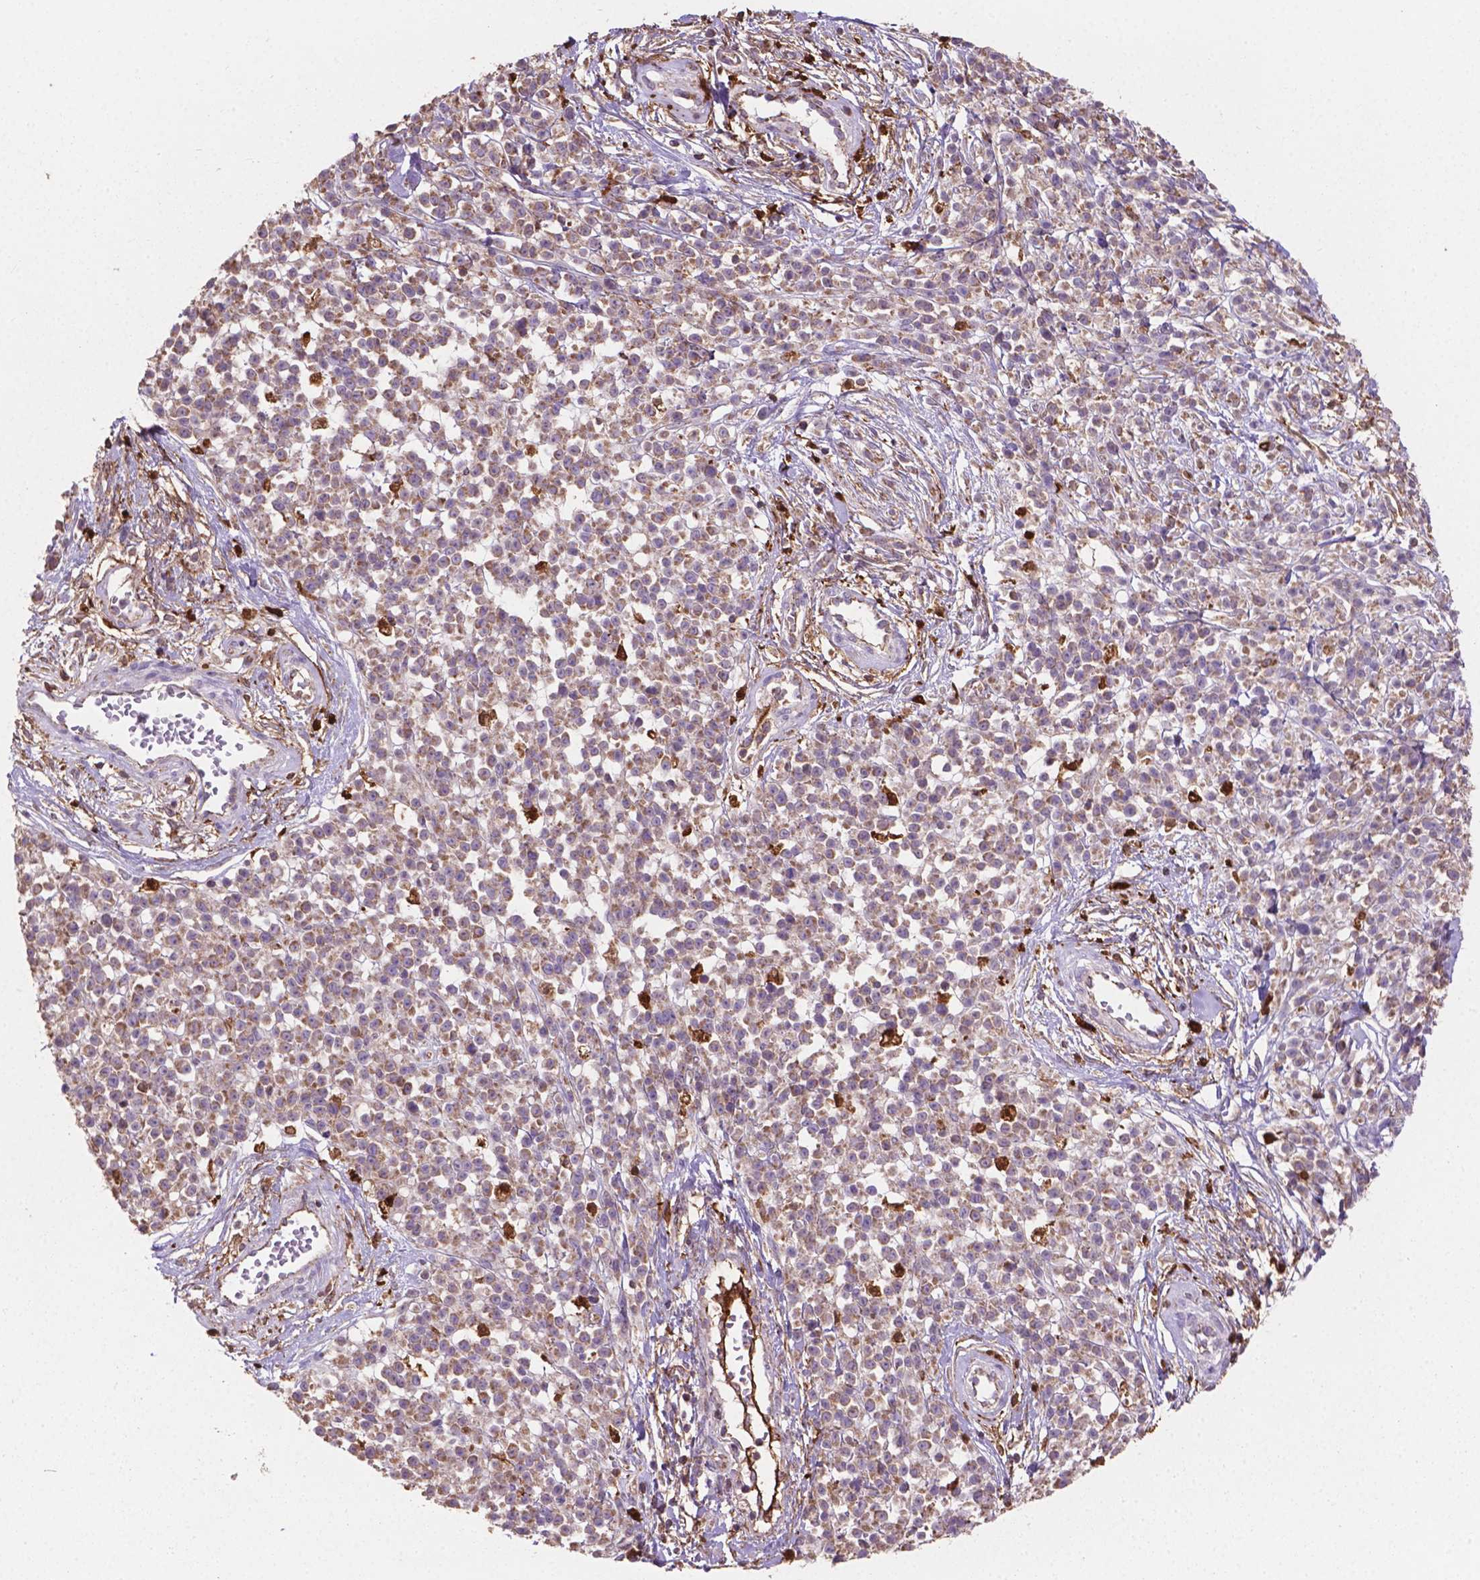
{"staining": {"intensity": "weak", "quantity": ">75%", "location": "cytoplasmic/membranous"}, "tissue": "melanoma", "cell_type": "Tumor cells", "image_type": "cancer", "snomed": [{"axis": "morphology", "description": "Malignant melanoma, NOS"}, {"axis": "topography", "description": "Skin"}, {"axis": "topography", "description": "Skin of trunk"}], "caption": "Human melanoma stained with a protein marker reveals weak staining in tumor cells.", "gene": "TCAF1", "patient": {"sex": "male", "age": 74}}